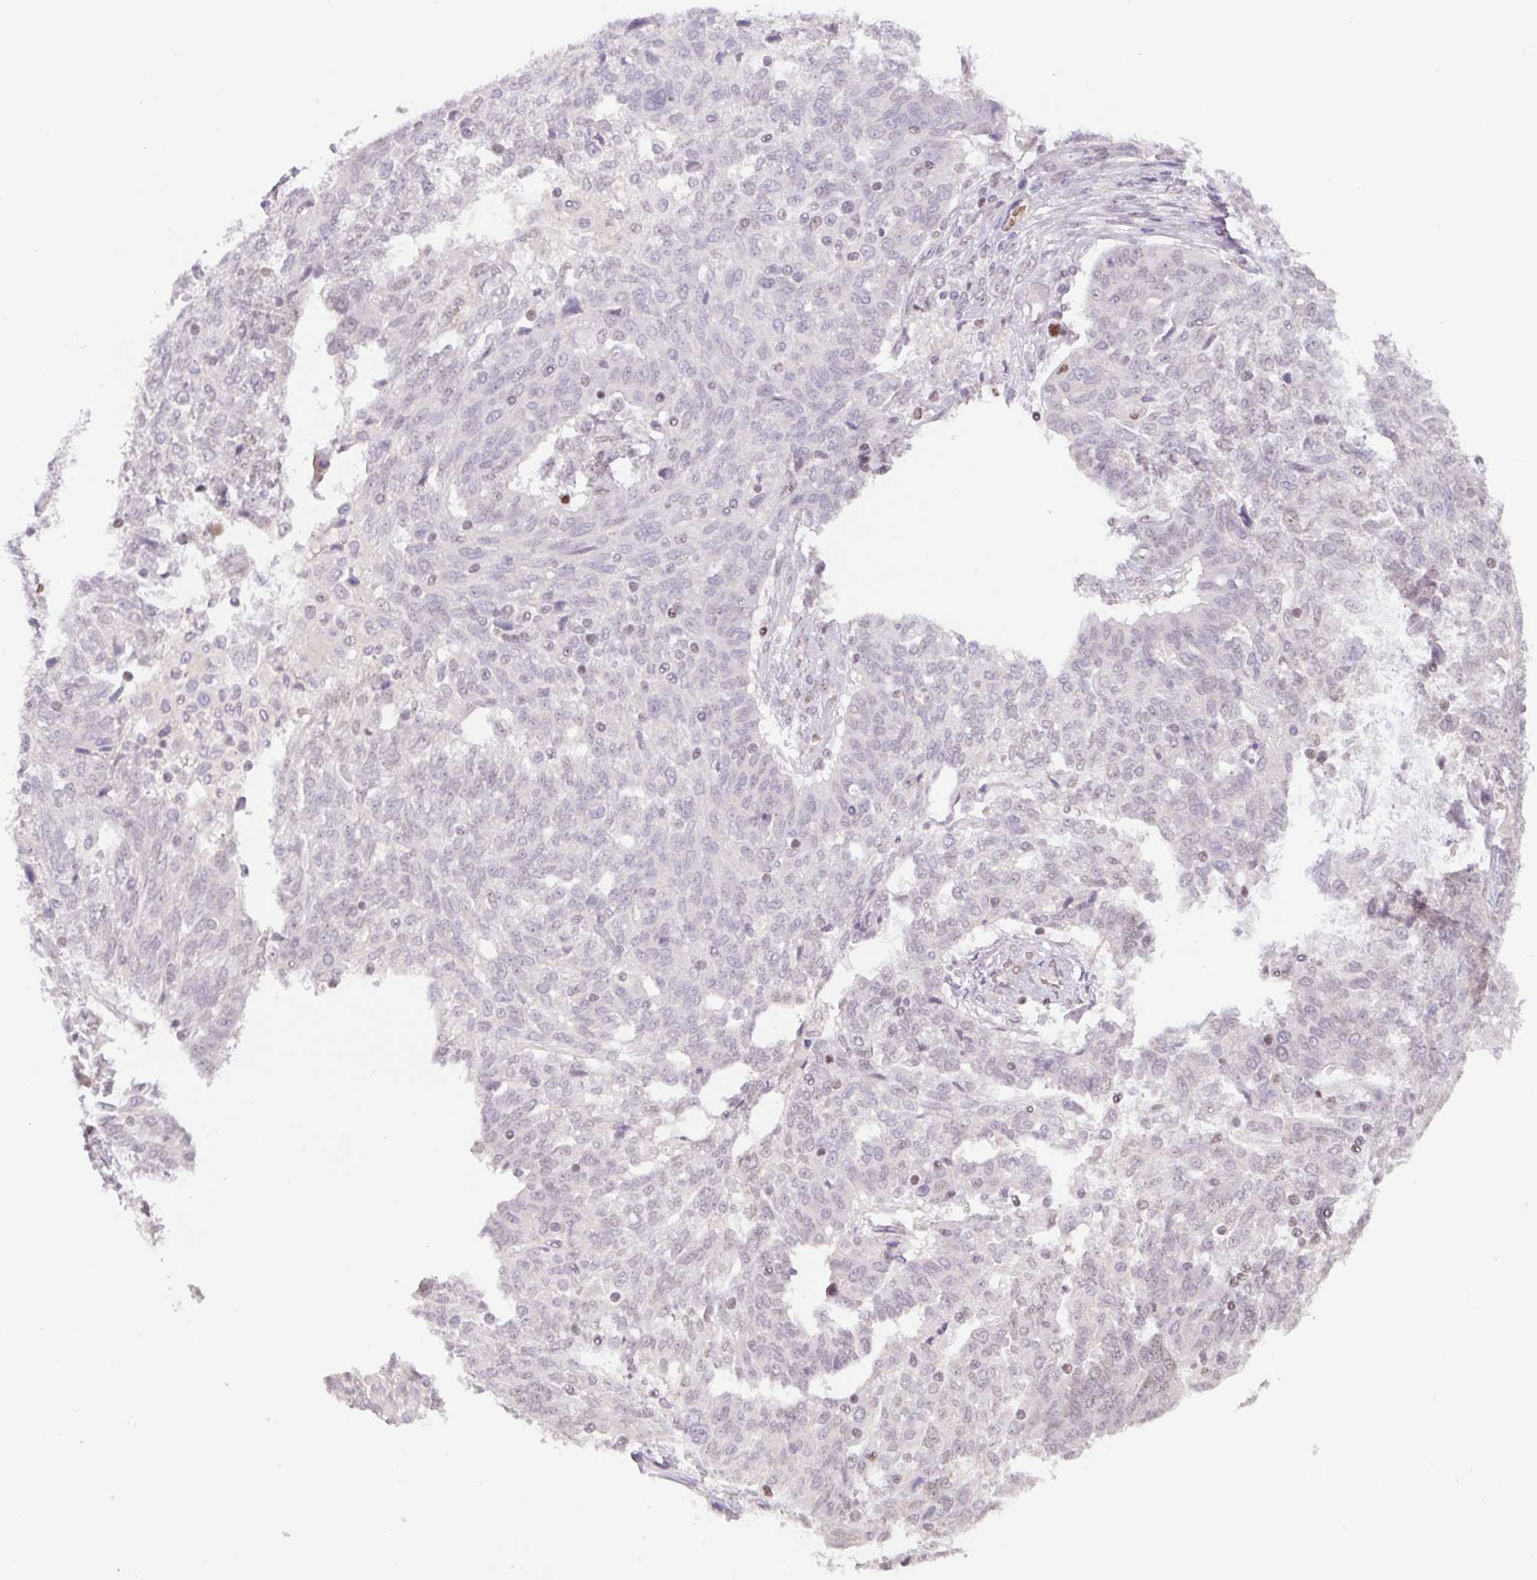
{"staining": {"intensity": "negative", "quantity": "none", "location": "none"}, "tissue": "ovarian cancer", "cell_type": "Tumor cells", "image_type": "cancer", "snomed": [{"axis": "morphology", "description": "Cystadenocarcinoma, serous, NOS"}, {"axis": "topography", "description": "Ovary"}], "caption": "This is an IHC histopathology image of ovarian cancer (serous cystadenocarcinoma). There is no positivity in tumor cells.", "gene": "TRERF1", "patient": {"sex": "female", "age": 67}}